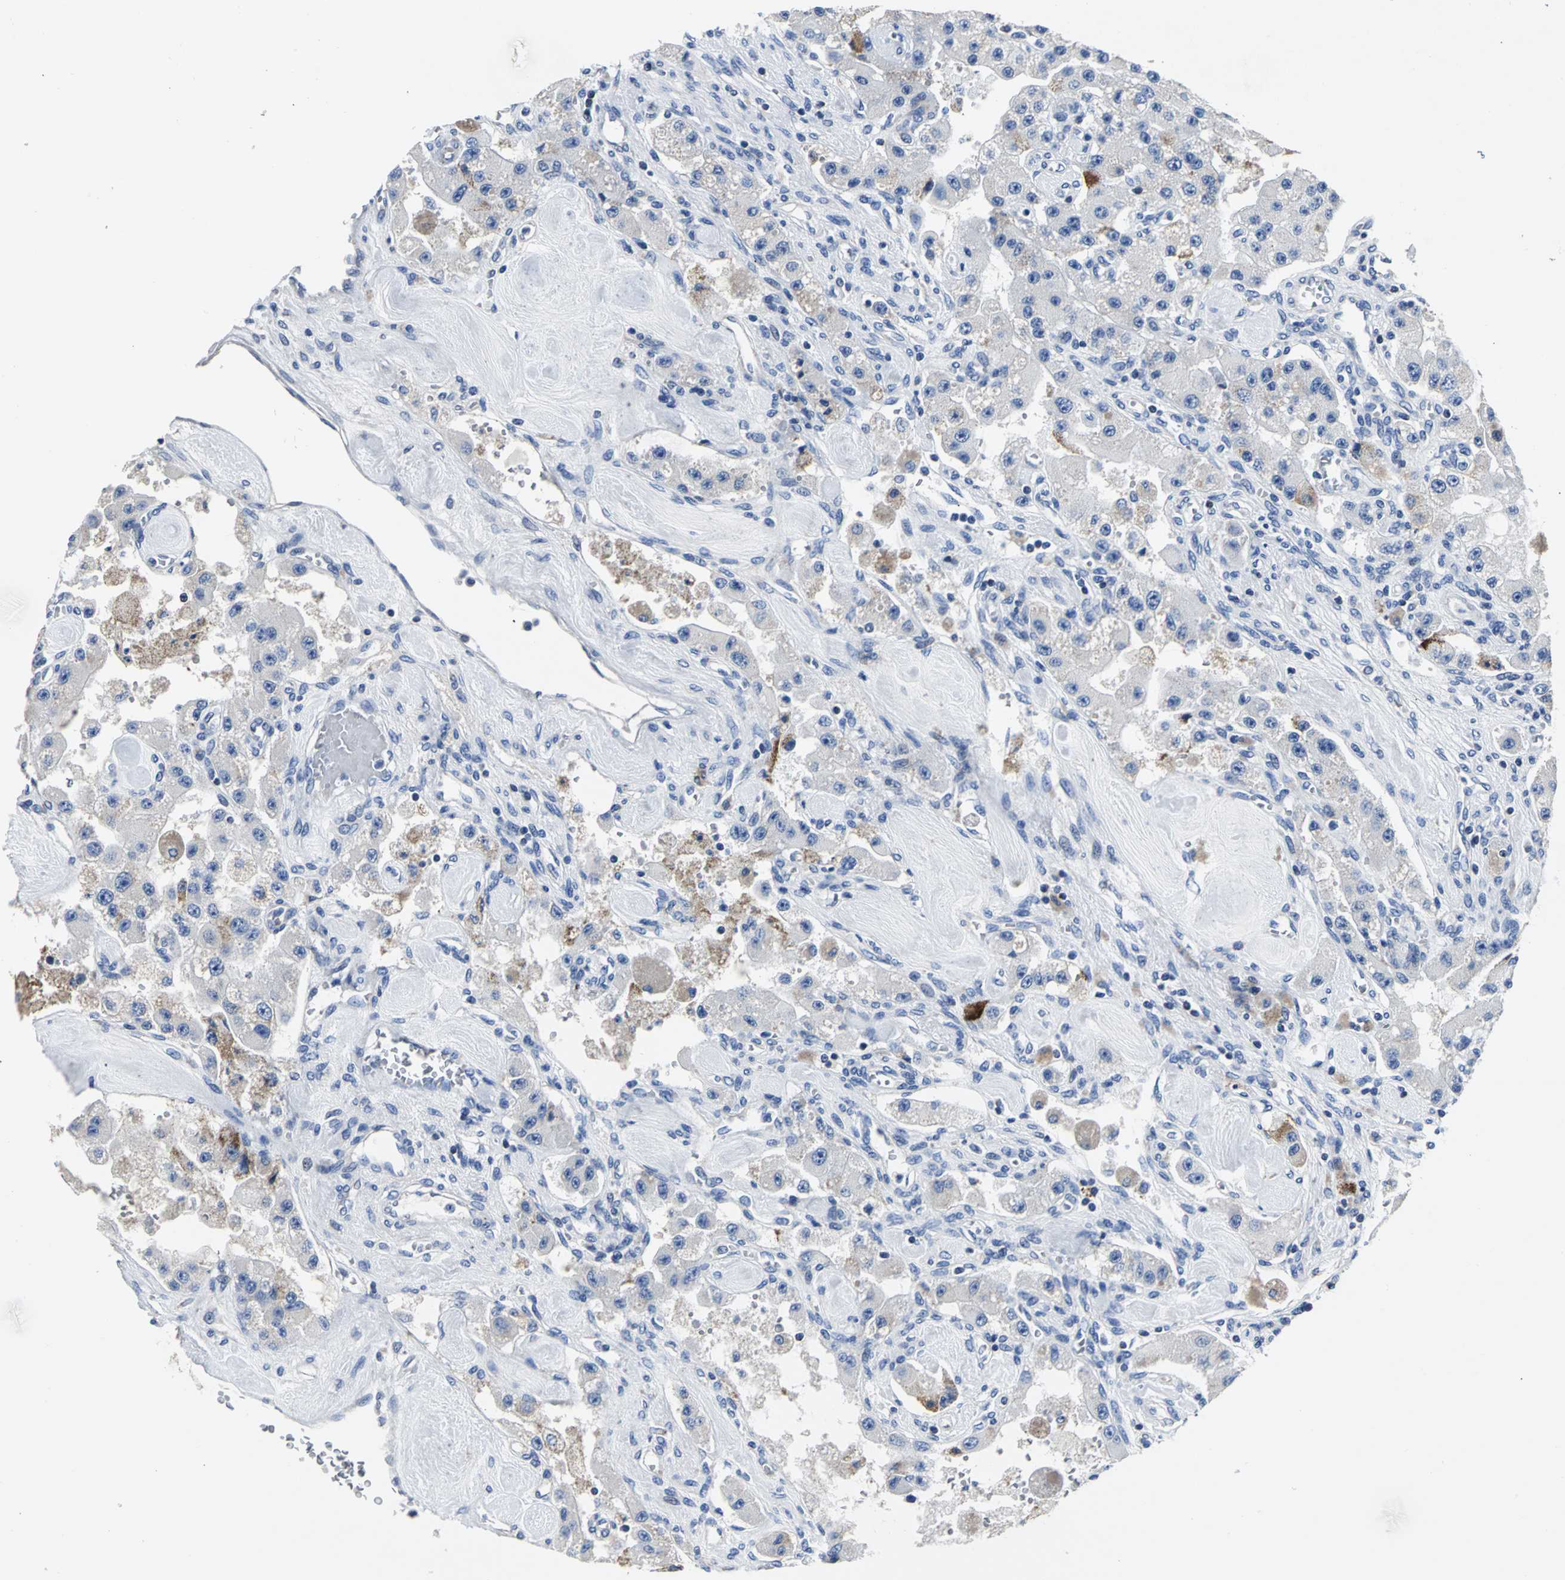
{"staining": {"intensity": "weak", "quantity": "25%-75%", "location": "cytoplasmic/membranous"}, "tissue": "carcinoid", "cell_type": "Tumor cells", "image_type": "cancer", "snomed": [{"axis": "morphology", "description": "Carcinoid, malignant, NOS"}, {"axis": "topography", "description": "Pancreas"}], "caption": "Immunohistochemical staining of carcinoid (malignant) displays low levels of weak cytoplasmic/membranous protein staining in approximately 25%-75% of tumor cells.", "gene": "IFI6", "patient": {"sex": "male", "age": 41}}